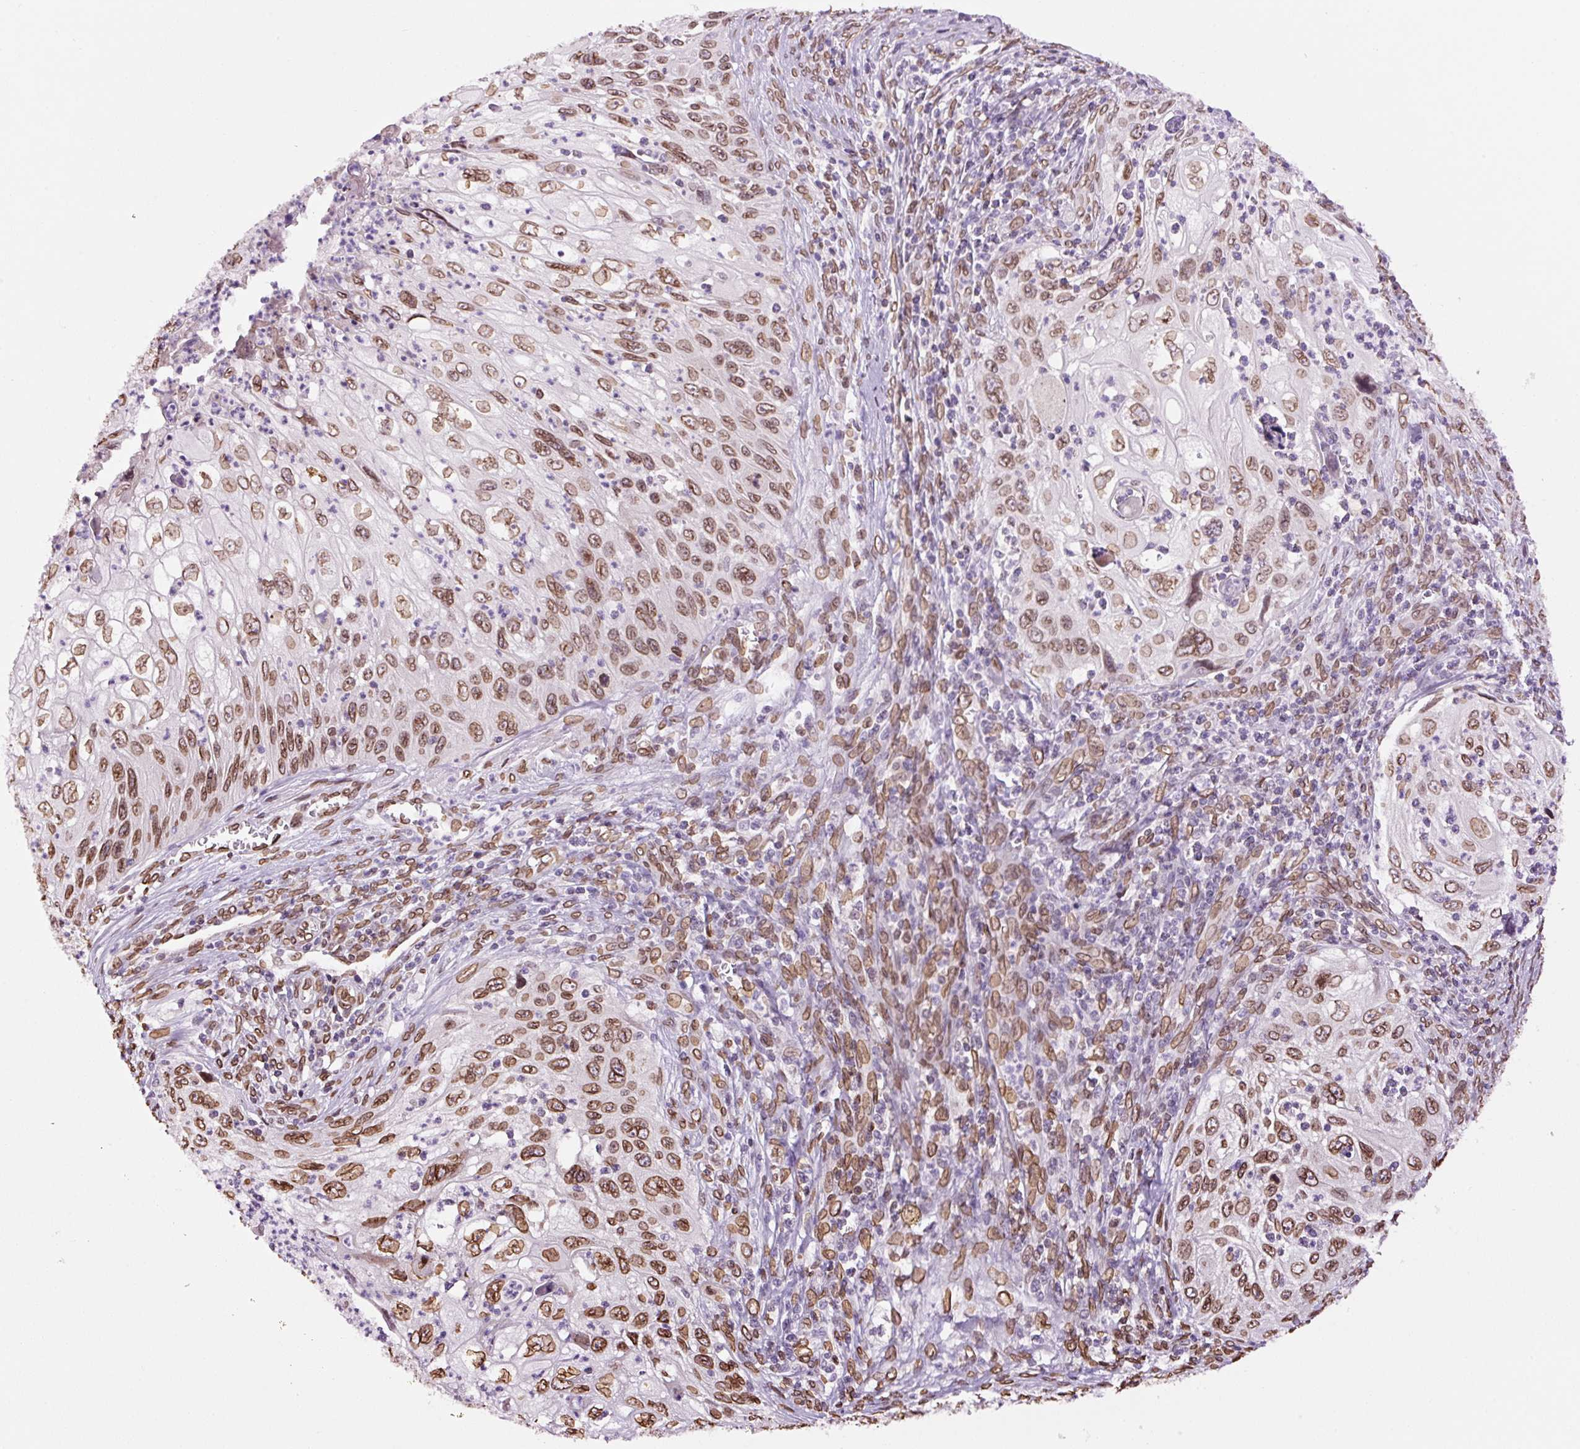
{"staining": {"intensity": "moderate", "quantity": ">75%", "location": "cytoplasmic/membranous,nuclear"}, "tissue": "cervical cancer", "cell_type": "Tumor cells", "image_type": "cancer", "snomed": [{"axis": "morphology", "description": "Squamous cell carcinoma, NOS"}, {"axis": "topography", "description": "Cervix"}], "caption": "Immunohistochemistry of human cervical squamous cell carcinoma exhibits medium levels of moderate cytoplasmic/membranous and nuclear positivity in approximately >75% of tumor cells.", "gene": "ZNF224", "patient": {"sex": "female", "age": 70}}